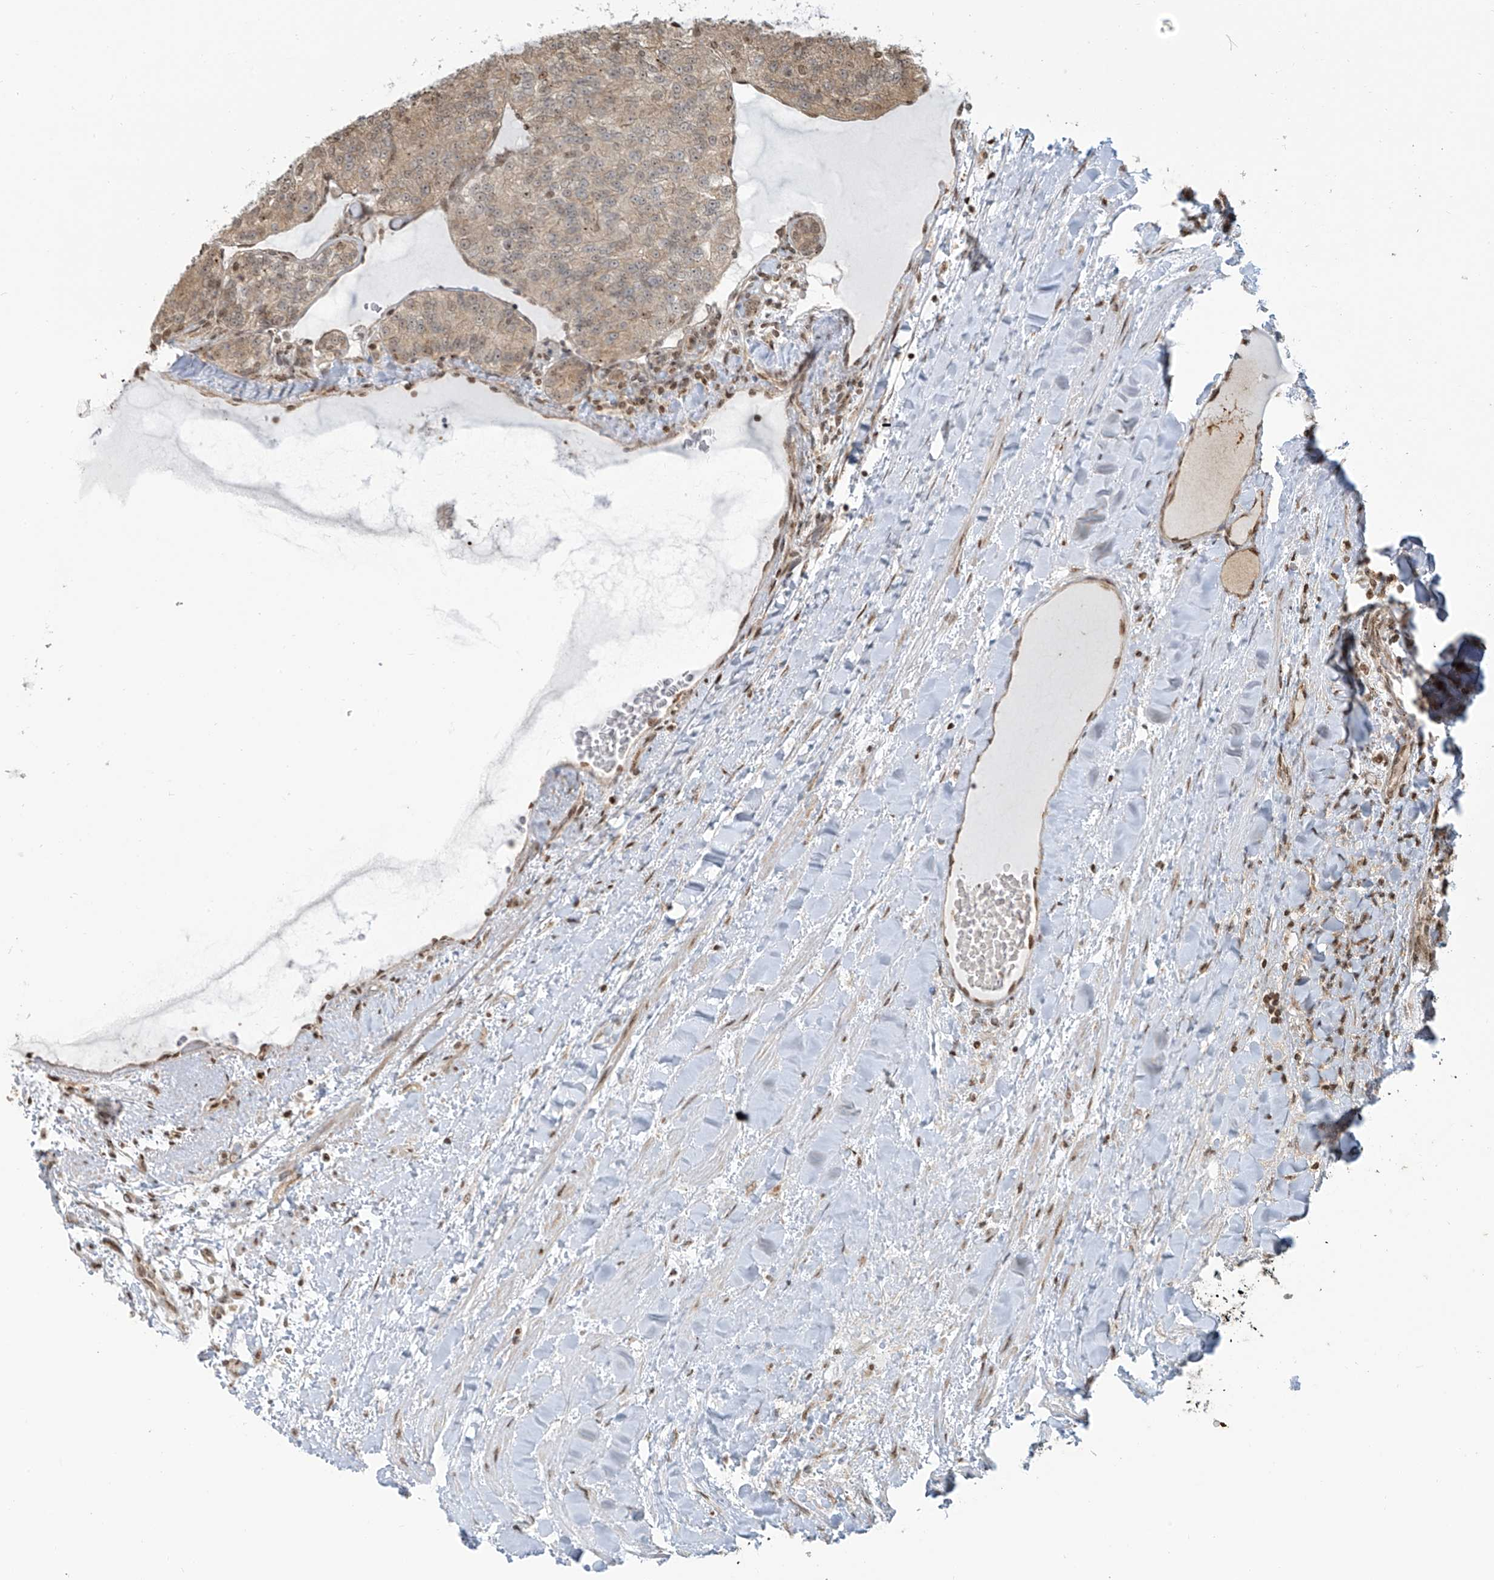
{"staining": {"intensity": "weak", "quantity": "<25%", "location": "cytoplasmic/membranous"}, "tissue": "renal cancer", "cell_type": "Tumor cells", "image_type": "cancer", "snomed": [{"axis": "morphology", "description": "Adenocarcinoma, NOS"}, {"axis": "topography", "description": "Kidney"}], "caption": "Photomicrograph shows no significant protein expression in tumor cells of renal cancer (adenocarcinoma).", "gene": "VMP1", "patient": {"sex": "female", "age": 63}}